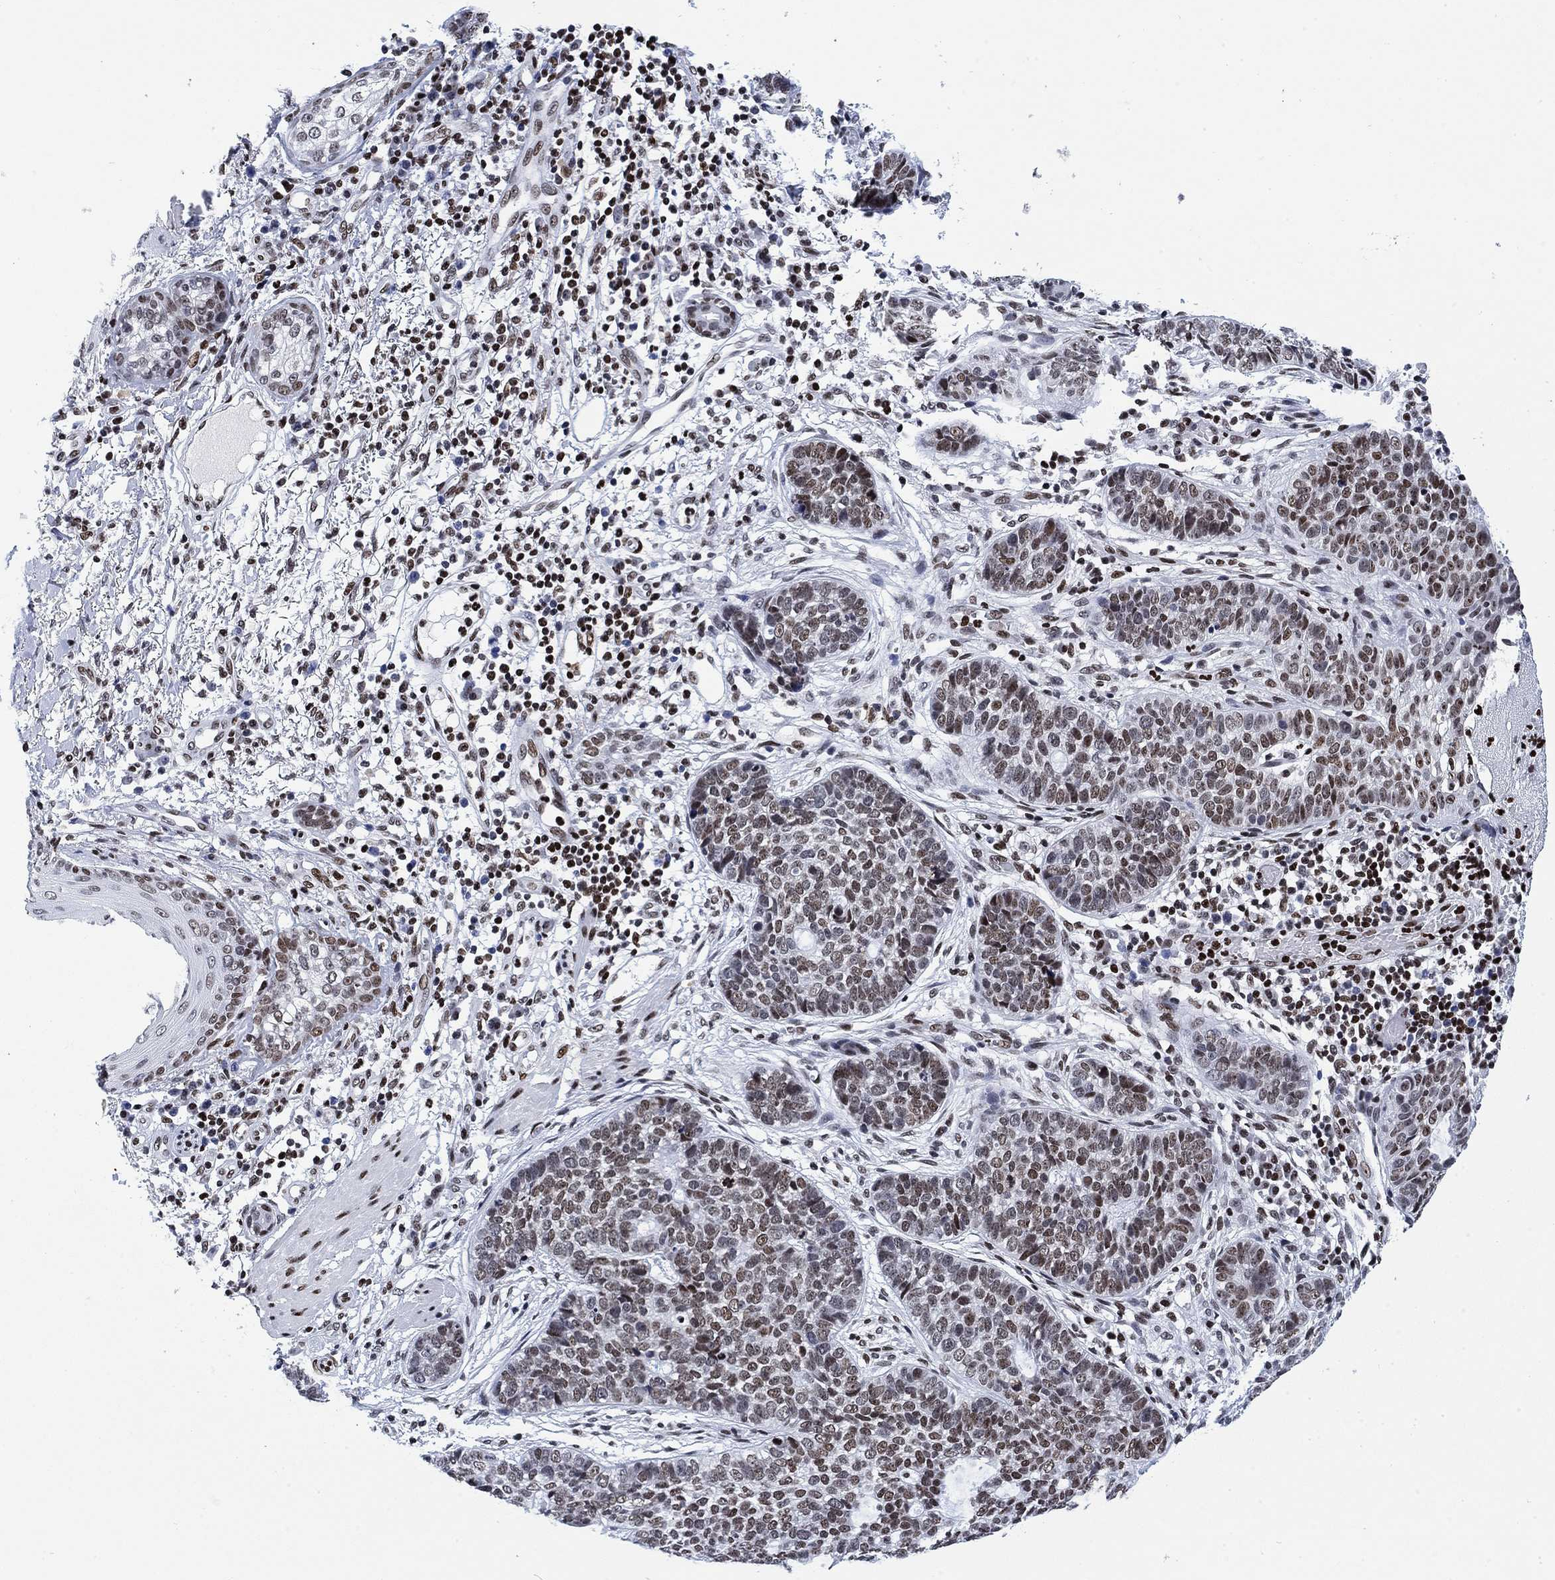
{"staining": {"intensity": "moderate", "quantity": "<25%", "location": "nuclear"}, "tissue": "skin cancer", "cell_type": "Tumor cells", "image_type": "cancer", "snomed": [{"axis": "morphology", "description": "Squamous cell carcinoma, NOS"}, {"axis": "topography", "description": "Skin"}], "caption": "An immunohistochemistry (IHC) photomicrograph of neoplastic tissue is shown. Protein staining in brown shows moderate nuclear positivity in skin cancer (squamous cell carcinoma) within tumor cells. The protein of interest is shown in brown color, while the nuclei are stained blue.", "gene": "H1-10", "patient": {"sex": "male", "age": 88}}